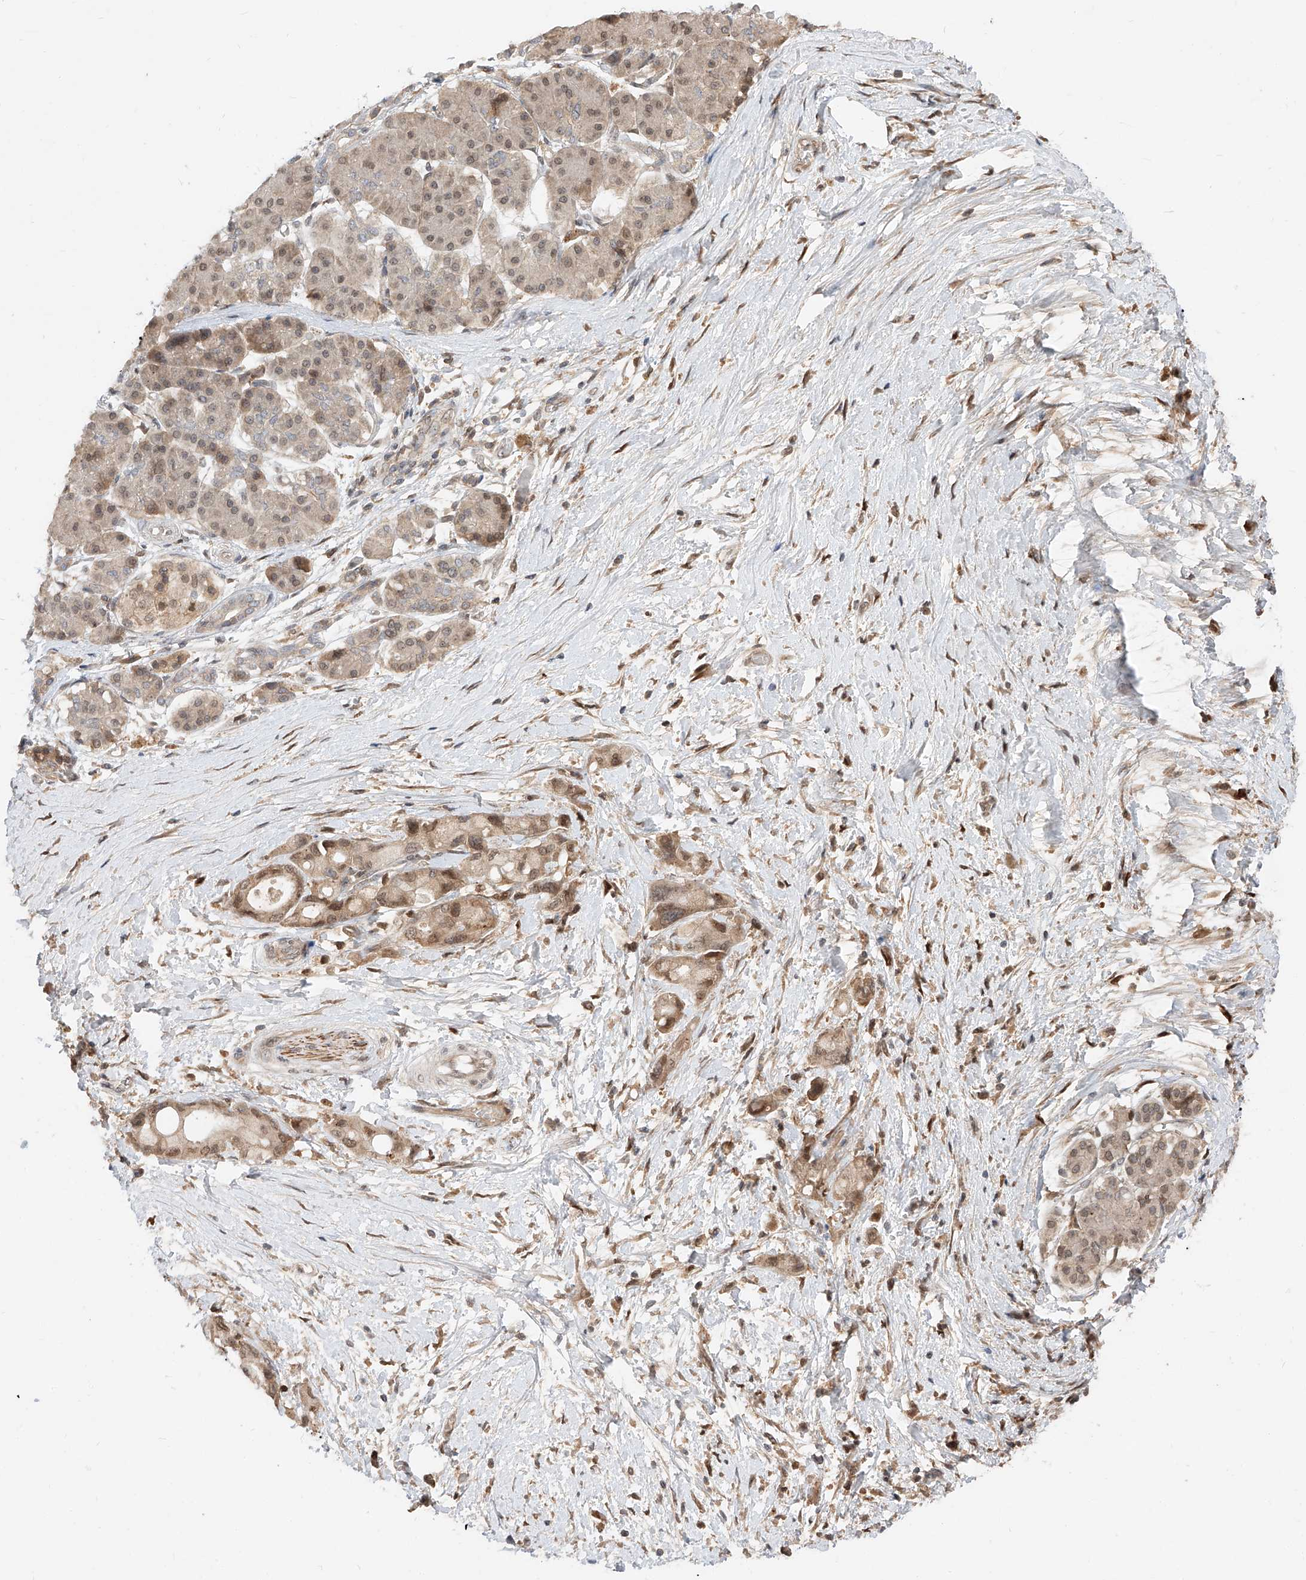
{"staining": {"intensity": "weak", "quantity": ">75%", "location": "cytoplasmic/membranous,nuclear"}, "tissue": "pancreatic cancer", "cell_type": "Tumor cells", "image_type": "cancer", "snomed": [{"axis": "morphology", "description": "Normal tissue, NOS"}, {"axis": "morphology", "description": "Adenocarcinoma, NOS"}, {"axis": "topography", "description": "Pancreas"}], "caption": "Immunohistochemical staining of pancreatic cancer (adenocarcinoma) demonstrates low levels of weak cytoplasmic/membranous and nuclear staining in about >75% of tumor cells.", "gene": "DIRAS3", "patient": {"sex": "female", "age": 68}}